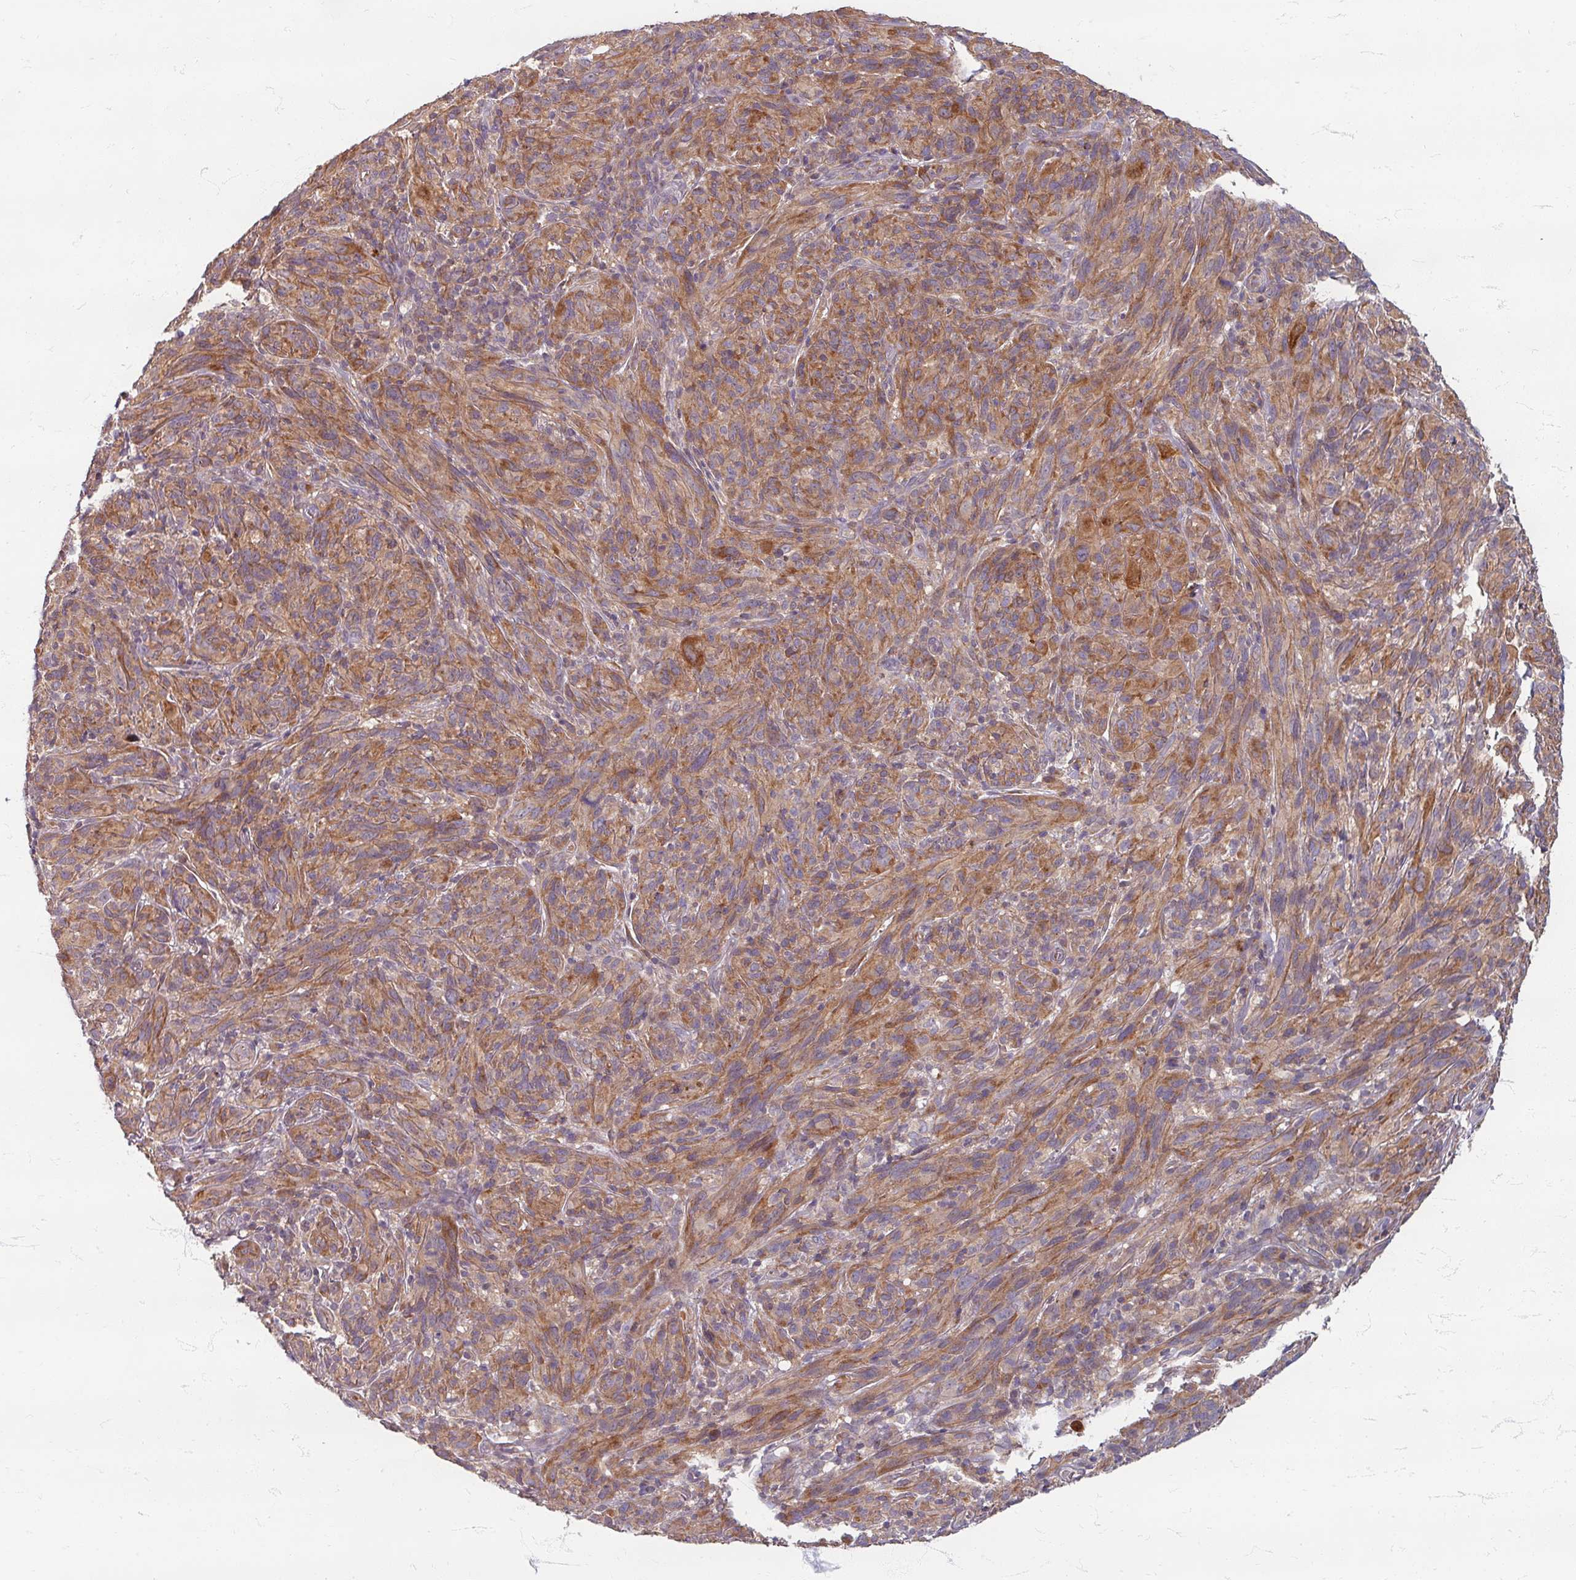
{"staining": {"intensity": "moderate", "quantity": ">75%", "location": "cytoplasmic/membranous"}, "tissue": "melanoma", "cell_type": "Tumor cells", "image_type": "cancer", "snomed": [{"axis": "morphology", "description": "Malignant melanoma, NOS"}, {"axis": "topography", "description": "Skin of head"}], "caption": "This micrograph demonstrates melanoma stained with immunohistochemistry (IHC) to label a protein in brown. The cytoplasmic/membranous of tumor cells show moderate positivity for the protein. Nuclei are counter-stained blue.", "gene": "STAM", "patient": {"sex": "male", "age": 96}}